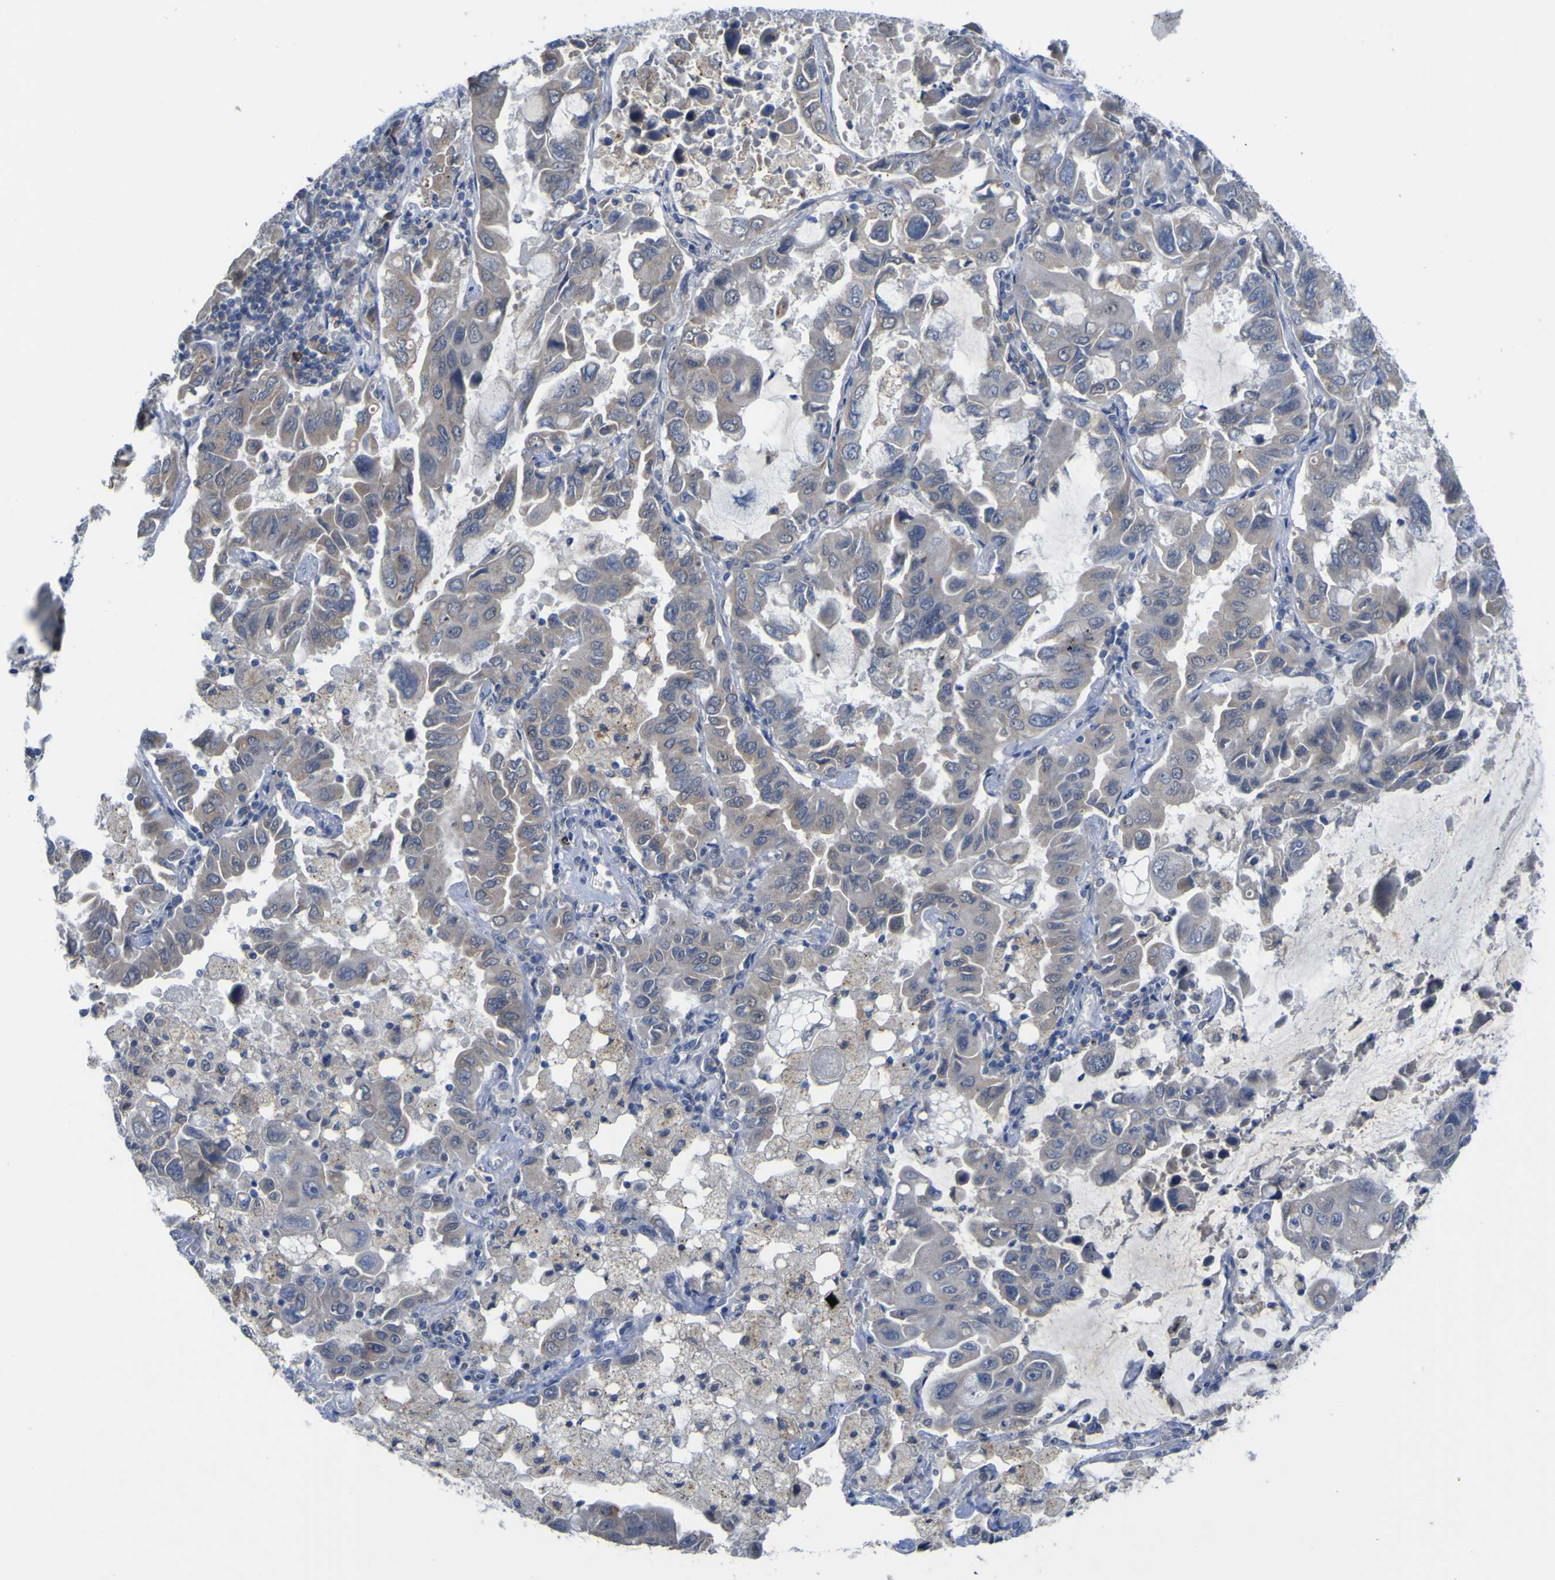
{"staining": {"intensity": "weak", "quantity": "<25%", "location": "cytoplasmic/membranous"}, "tissue": "lung cancer", "cell_type": "Tumor cells", "image_type": "cancer", "snomed": [{"axis": "morphology", "description": "Adenocarcinoma, NOS"}, {"axis": "topography", "description": "Lung"}], "caption": "Immunohistochemistry (IHC) of human lung adenocarcinoma reveals no expression in tumor cells.", "gene": "TNFRSF11A", "patient": {"sex": "male", "age": 64}}